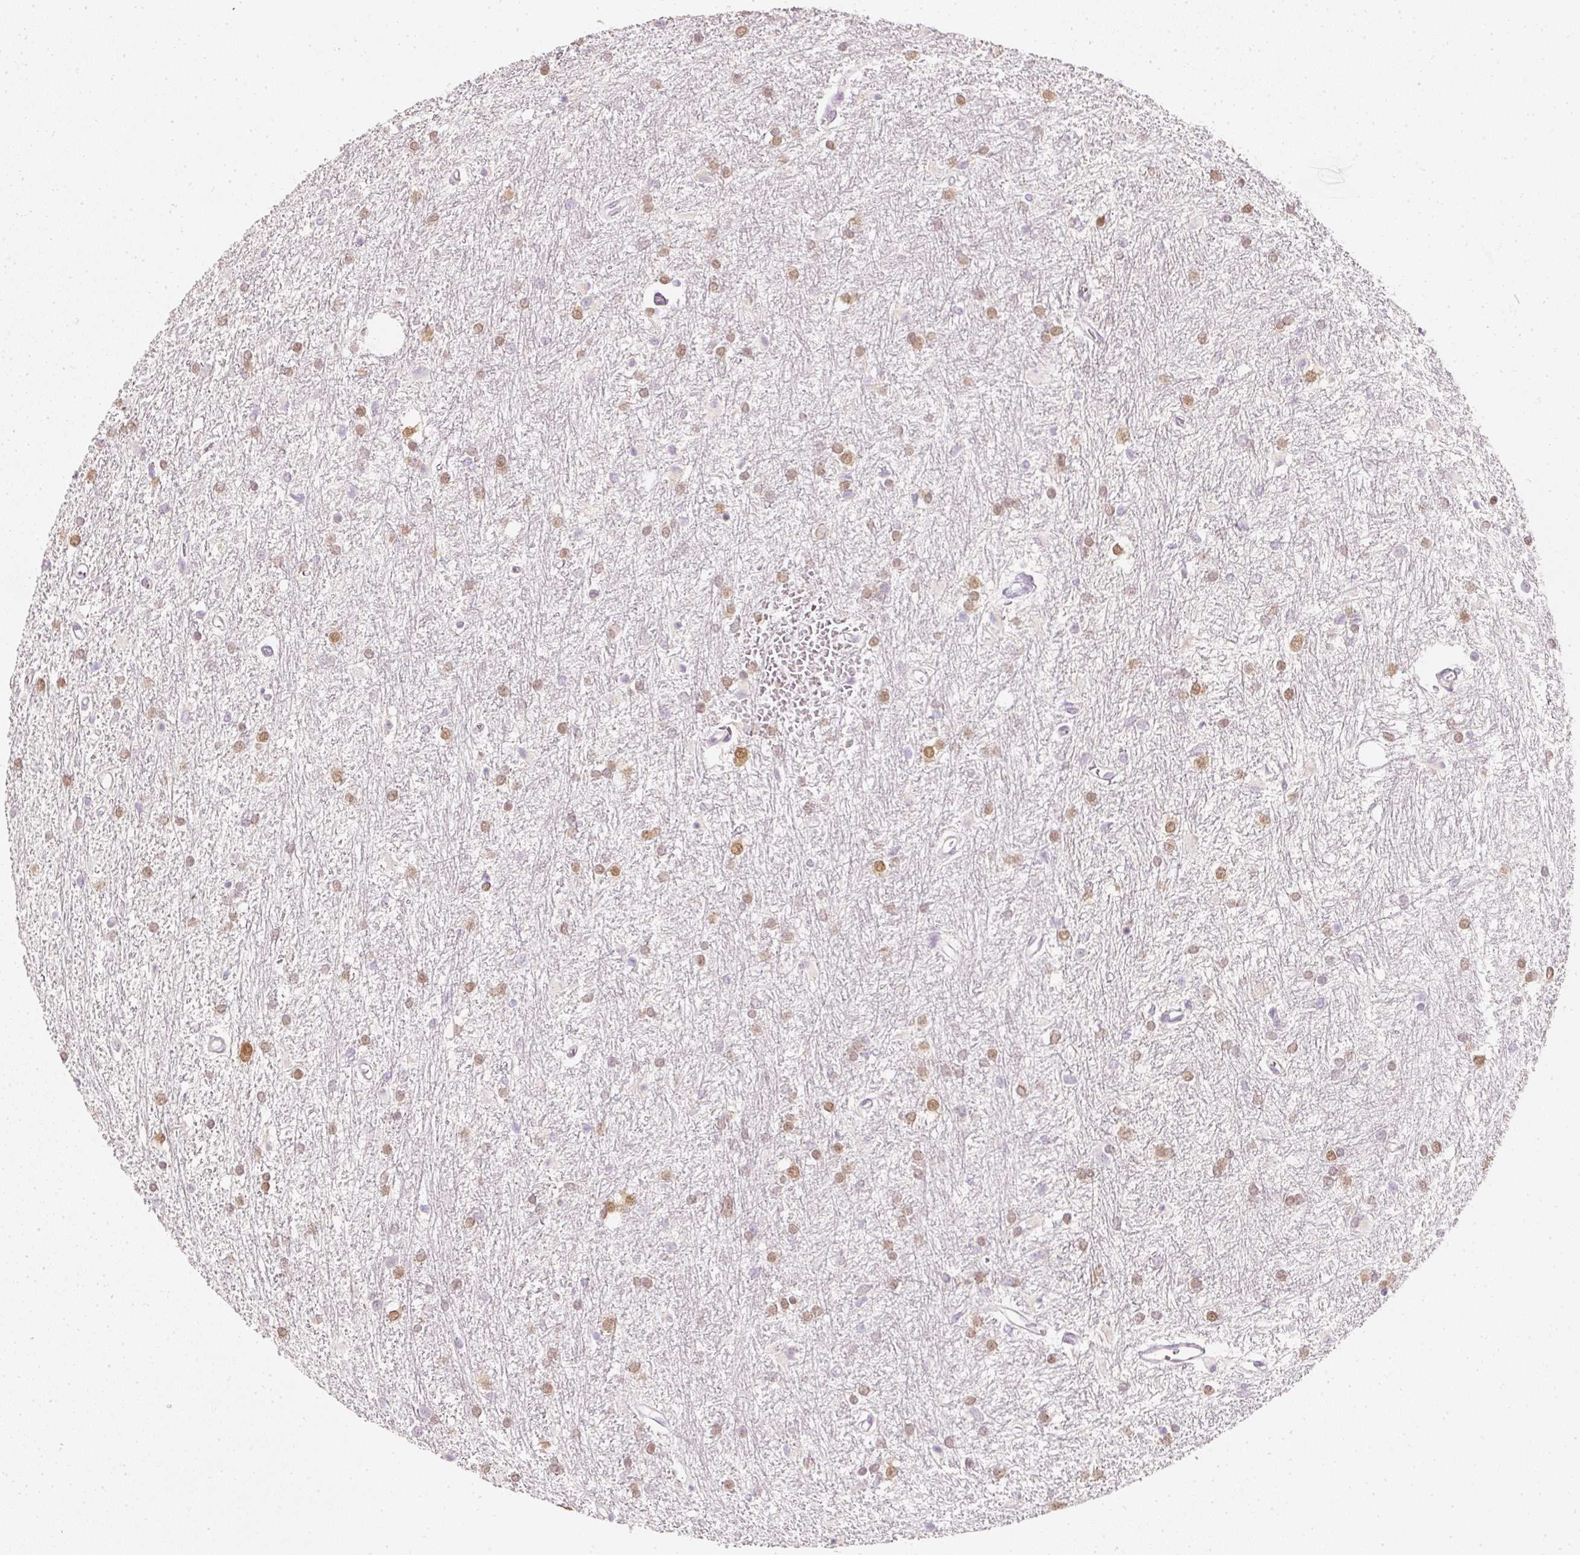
{"staining": {"intensity": "moderate", "quantity": "25%-75%", "location": "nuclear"}, "tissue": "glioma", "cell_type": "Tumor cells", "image_type": "cancer", "snomed": [{"axis": "morphology", "description": "Glioma, malignant, High grade"}, {"axis": "topography", "description": "Brain"}], "caption": "Immunohistochemistry (IHC) staining of glioma, which reveals medium levels of moderate nuclear expression in approximately 25%-75% of tumor cells indicating moderate nuclear protein positivity. The staining was performed using DAB (brown) for protein detection and nuclei were counterstained in hematoxylin (blue).", "gene": "ELAVL3", "patient": {"sex": "female", "age": 50}}